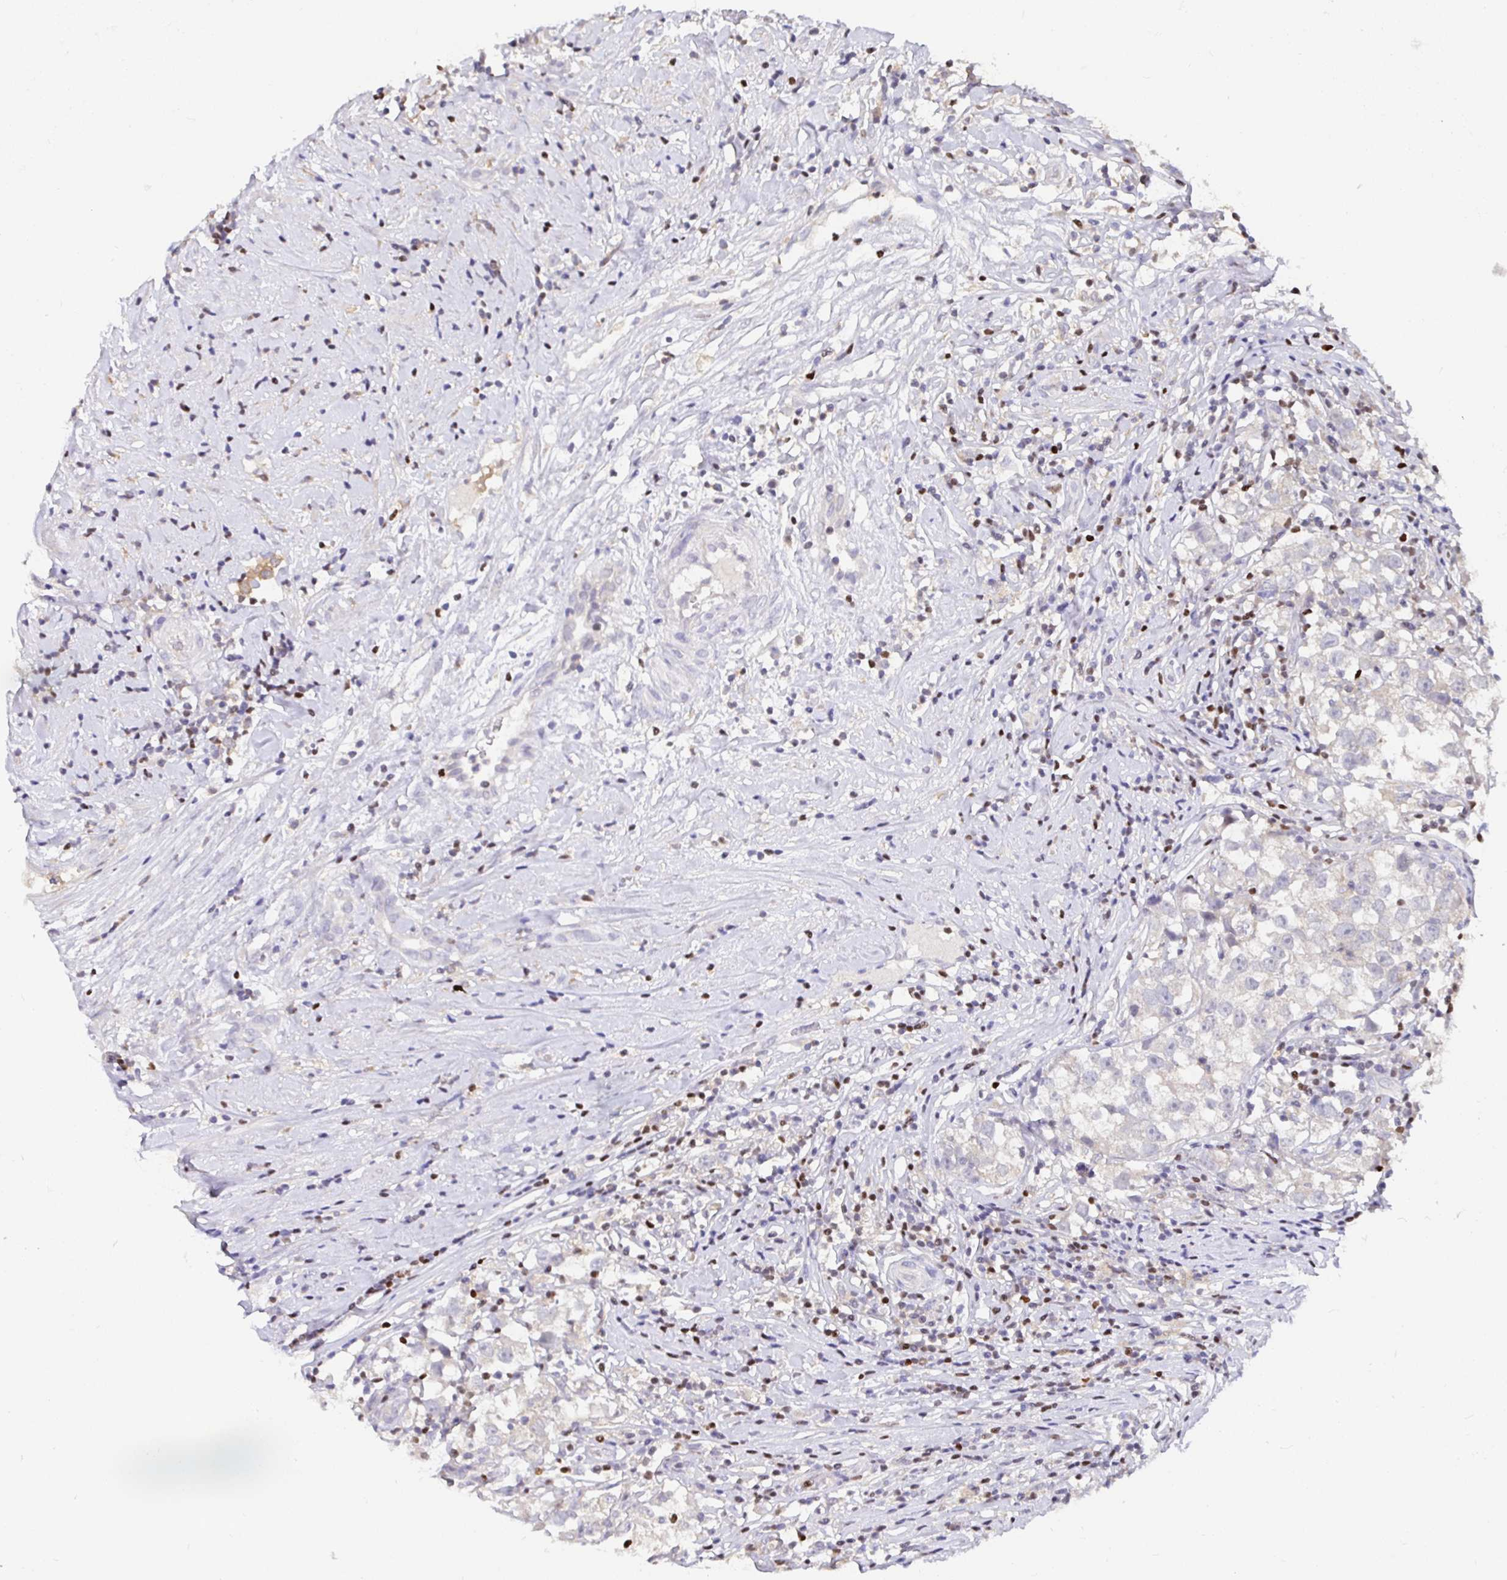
{"staining": {"intensity": "negative", "quantity": "none", "location": "none"}, "tissue": "testis cancer", "cell_type": "Tumor cells", "image_type": "cancer", "snomed": [{"axis": "morphology", "description": "Seminoma, NOS"}, {"axis": "topography", "description": "Testis"}], "caption": "A micrograph of human seminoma (testis) is negative for staining in tumor cells.", "gene": "SATB1", "patient": {"sex": "male", "age": 46}}